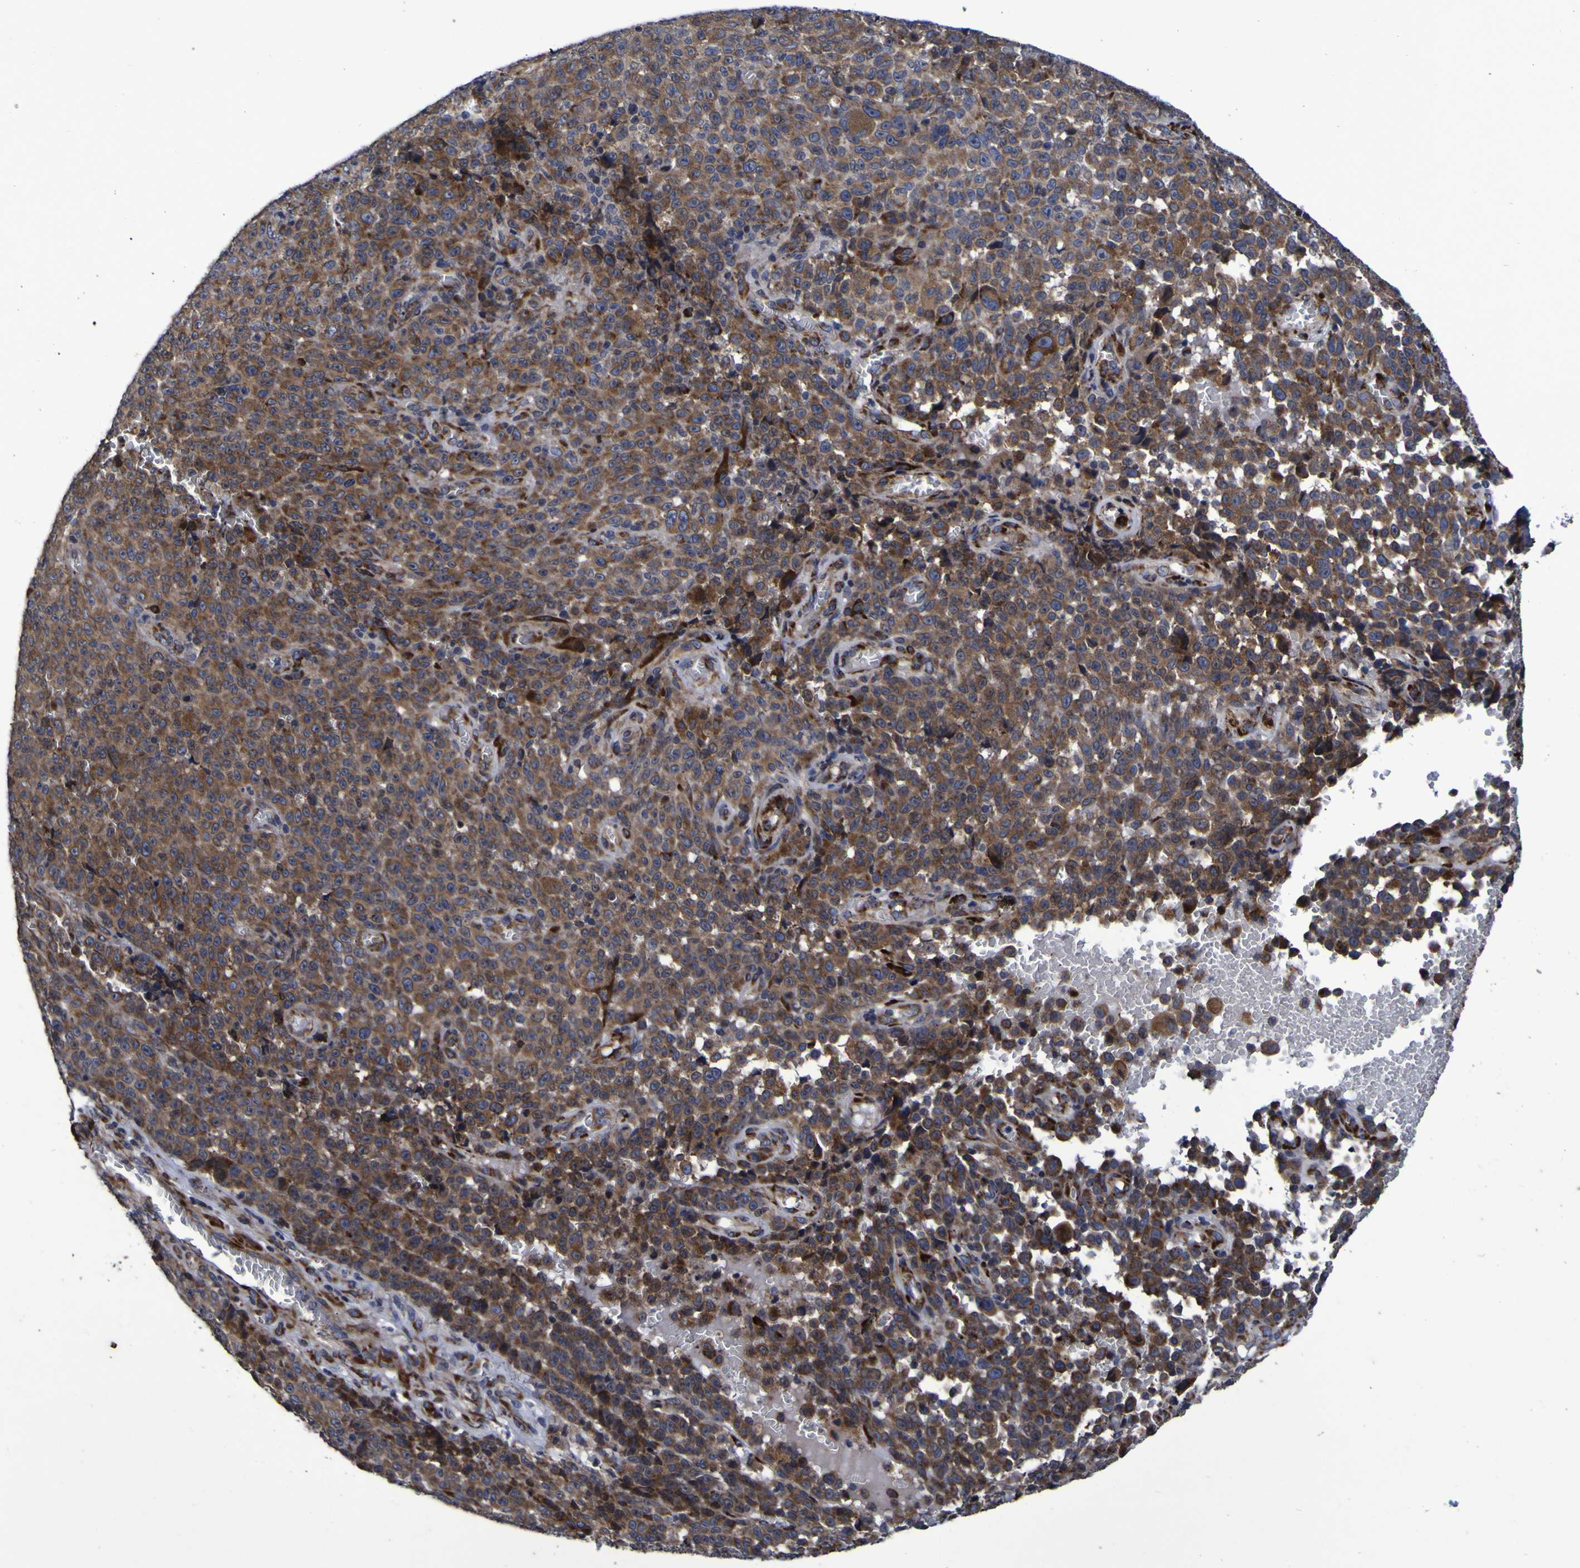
{"staining": {"intensity": "moderate", "quantity": ">75%", "location": "cytoplasmic/membranous"}, "tissue": "melanoma", "cell_type": "Tumor cells", "image_type": "cancer", "snomed": [{"axis": "morphology", "description": "Malignant melanoma, NOS"}, {"axis": "topography", "description": "Skin"}], "caption": "Malignant melanoma was stained to show a protein in brown. There is medium levels of moderate cytoplasmic/membranous expression in about >75% of tumor cells.", "gene": "P3H1", "patient": {"sex": "female", "age": 82}}